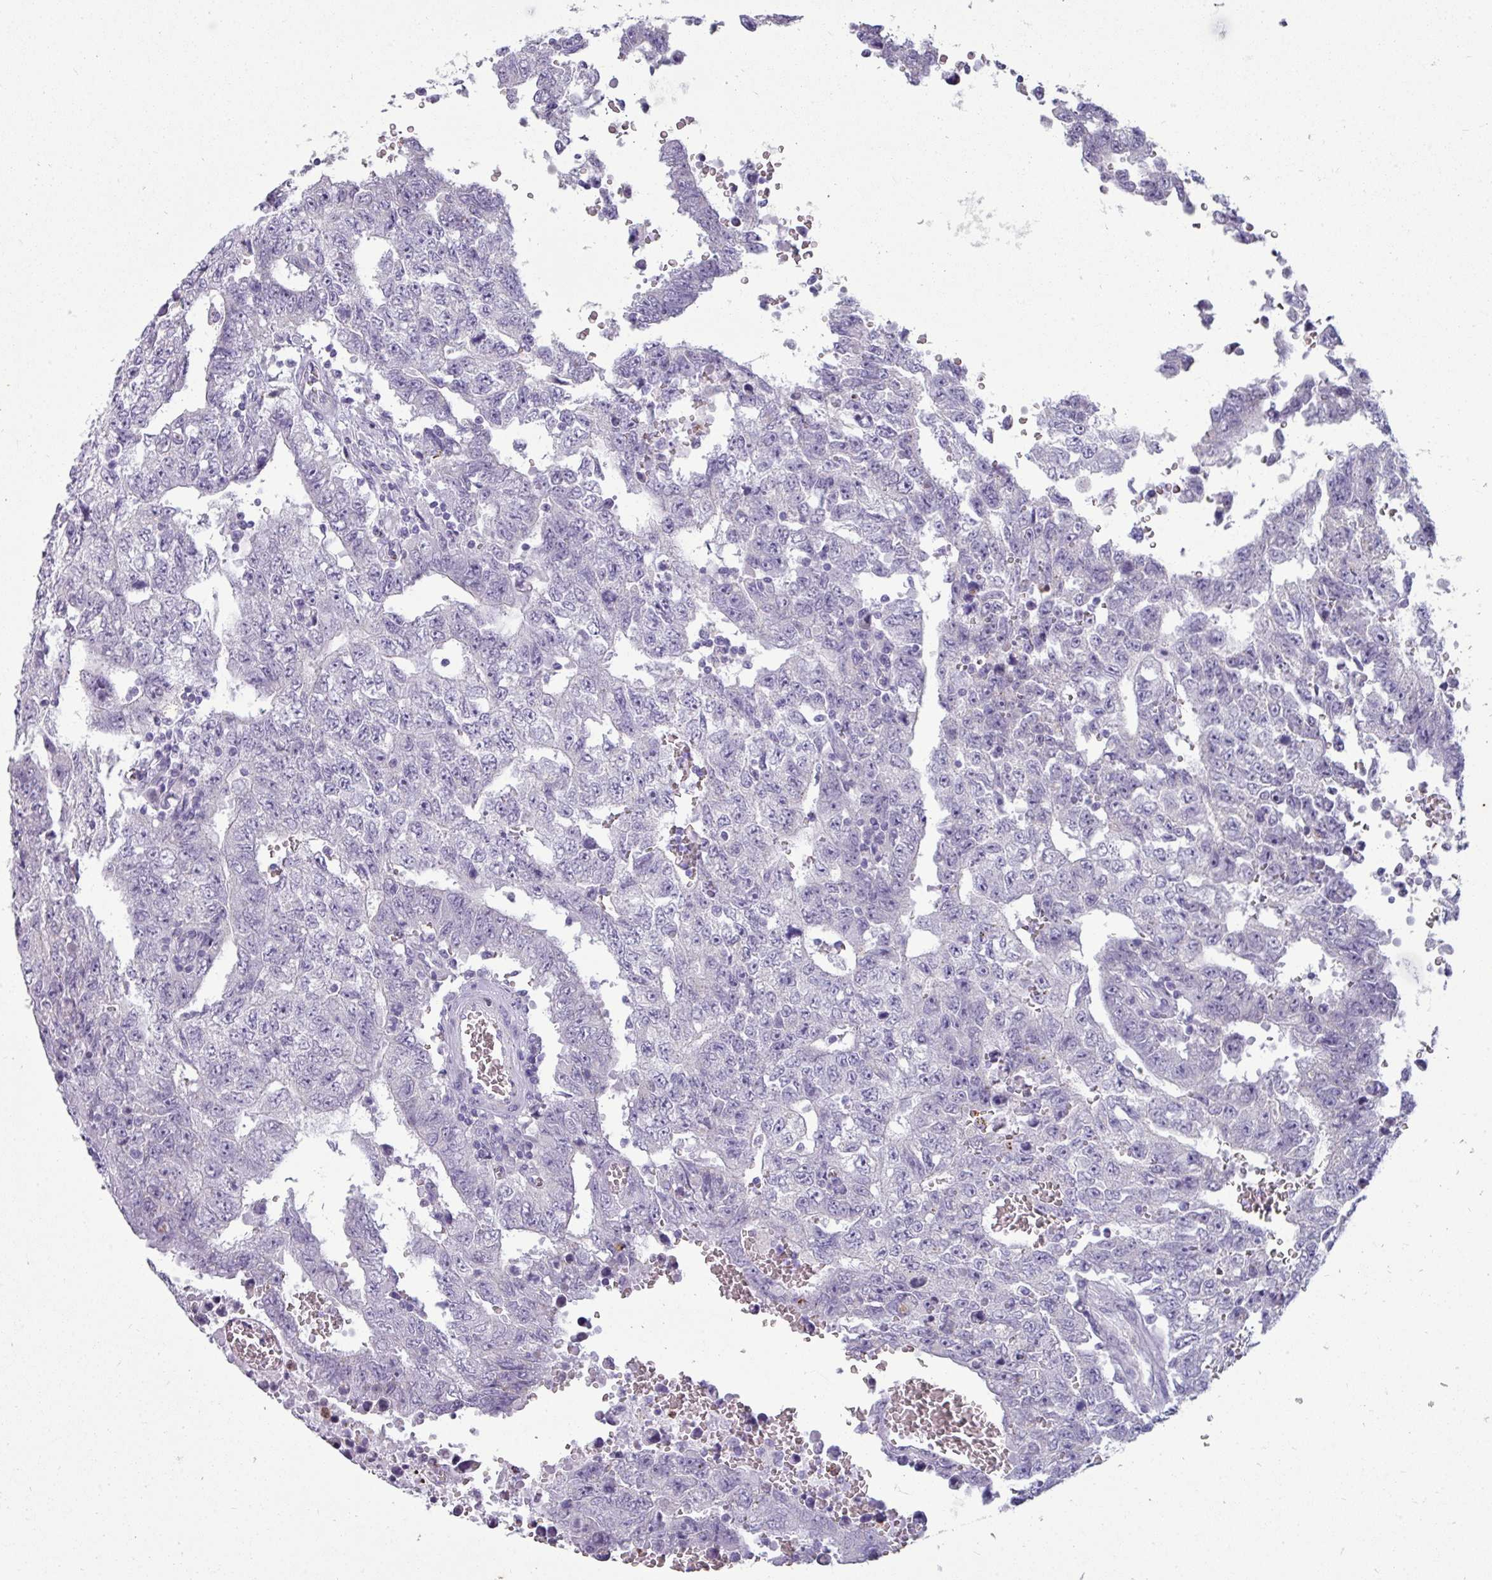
{"staining": {"intensity": "negative", "quantity": "none", "location": "none"}, "tissue": "testis cancer", "cell_type": "Tumor cells", "image_type": "cancer", "snomed": [{"axis": "morphology", "description": "Carcinoma, Embryonal, NOS"}, {"axis": "topography", "description": "Testis"}], "caption": "The IHC photomicrograph has no significant expression in tumor cells of testis embryonal carcinoma tissue. (DAB (3,3'-diaminobenzidine) immunohistochemistry (IHC) with hematoxylin counter stain).", "gene": "TRIM39", "patient": {"sex": "male", "age": 26}}